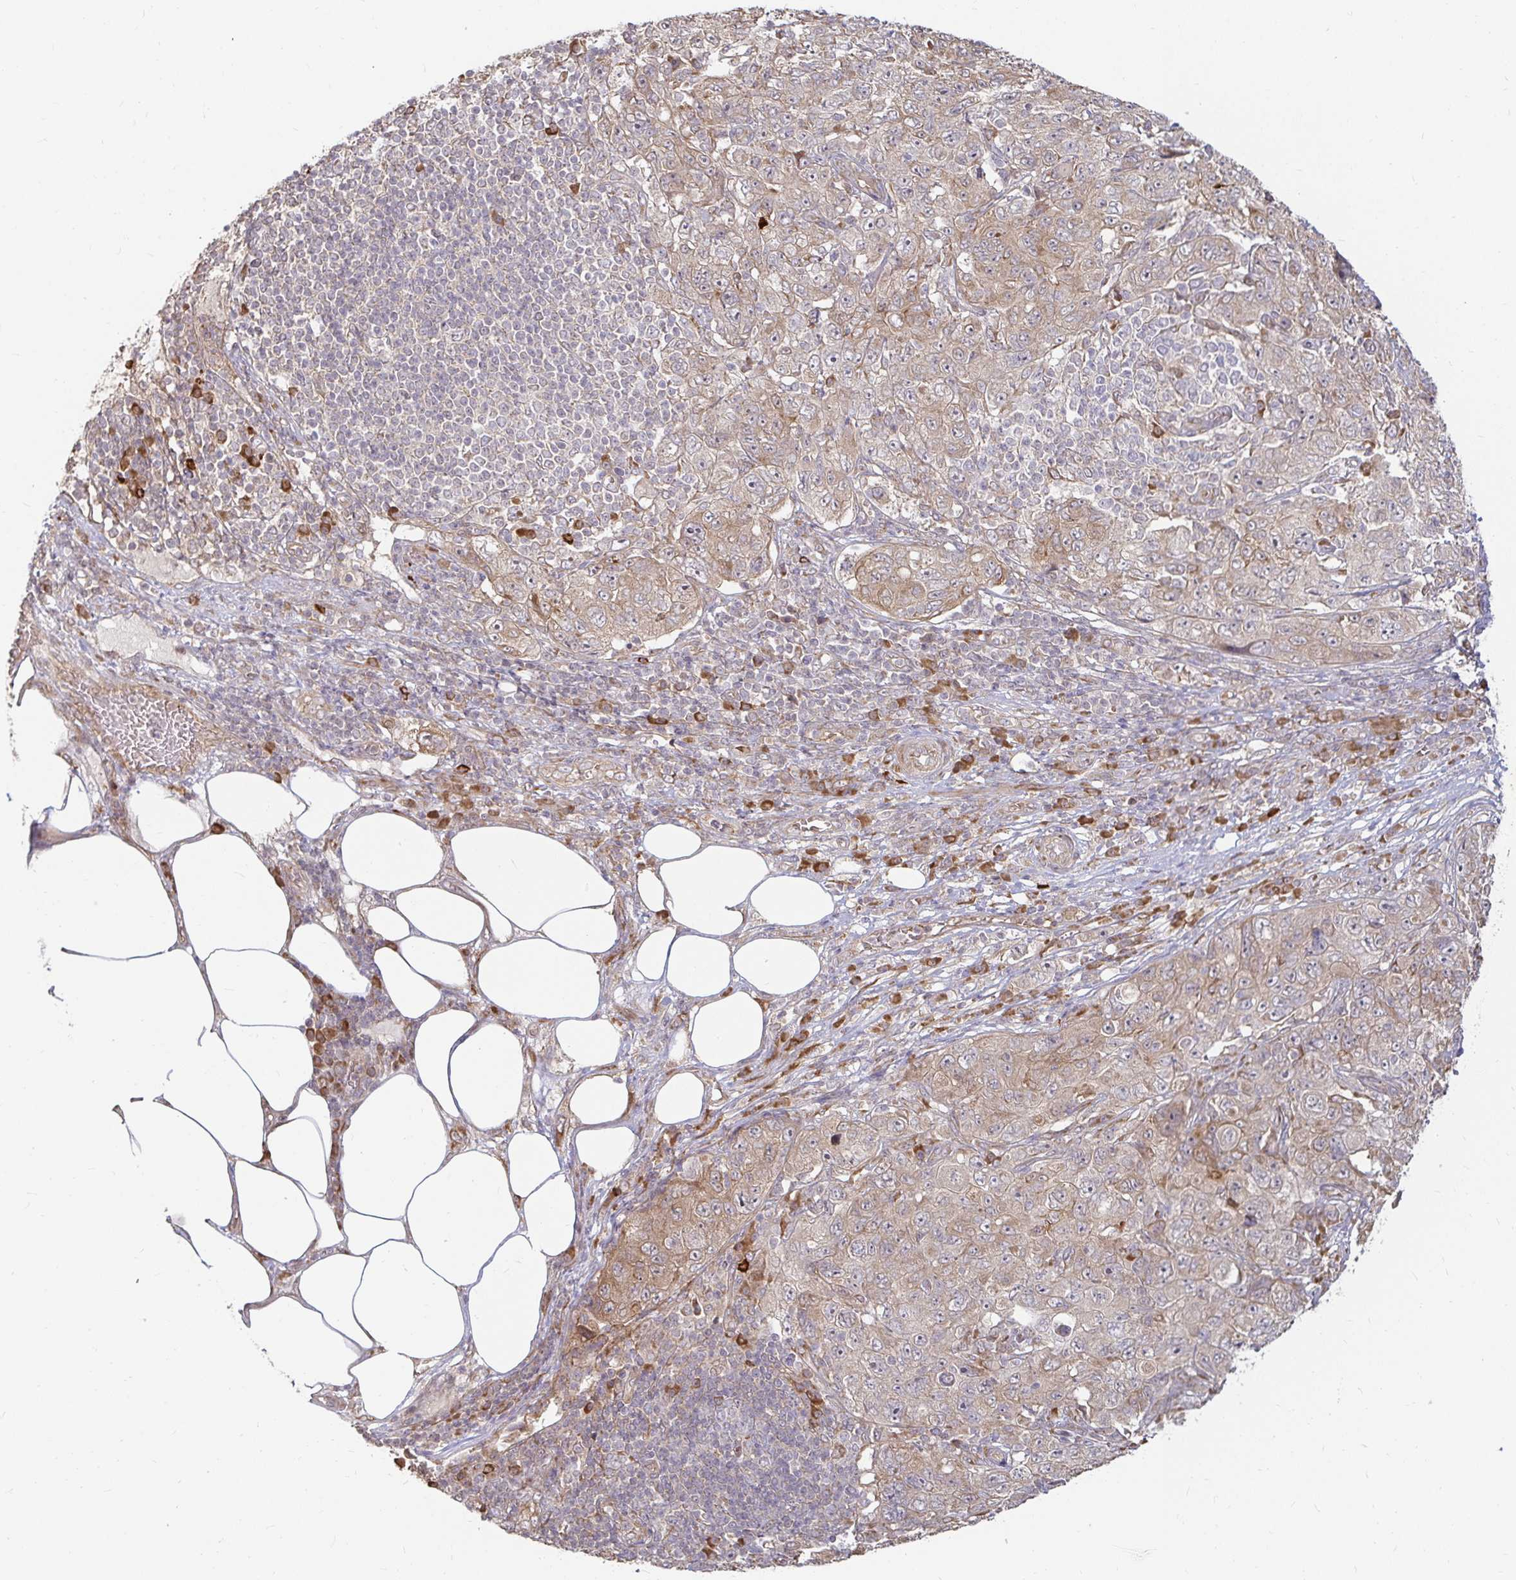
{"staining": {"intensity": "weak", "quantity": "25%-75%", "location": "cytoplasmic/membranous"}, "tissue": "pancreatic cancer", "cell_type": "Tumor cells", "image_type": "cancer", "snomed": [{"axis": "morphology", "description": "Adenocarcinoma, NOS"}, {"axis": "topography", "description": "Pancreas"}], "caption": "High-power microscopy captured an IHC micrograph of pancreatic cancer, revealing weak cytoplasmic/membranous expression in about 25%-75% of tumor cells.", "gene": "CAST", "patient": {"sex": "male", "age": 68}}